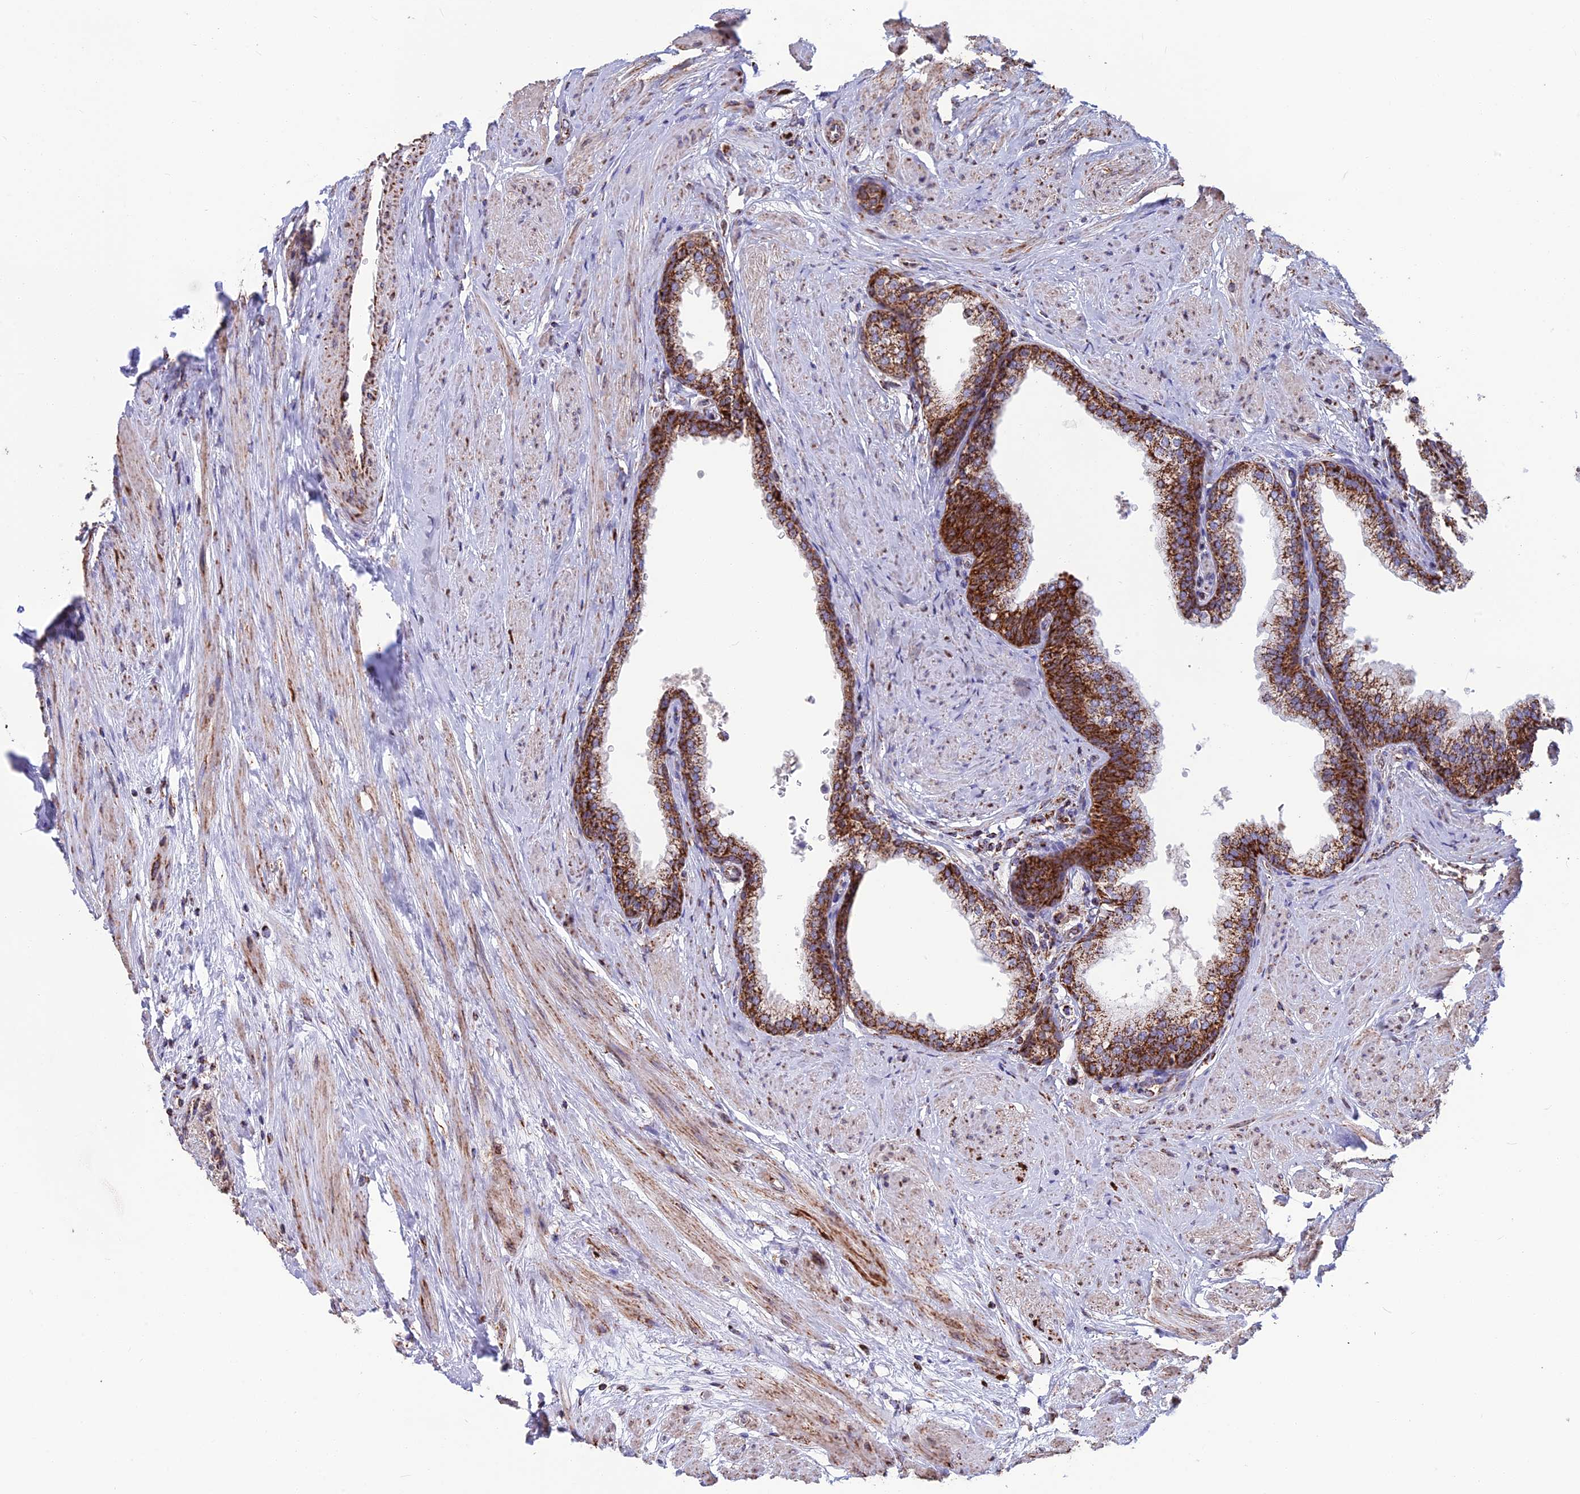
{"staining": {"intensity": "strong", "quantity": ">75%", "location": "cytoplasmic/membranous"}, "tissue": "prostate", "cell_type": "Glandular cells", "image_type": "normal", "snomed": [{"axis": "morphology", "description": "Normal tissue, NOS"}, {"axis": "morphology", "description": "Urothelial carcinoma, Low grade"}, {"axis": "topography", "description": "Urinary bladder"}, {"axis": "topography", "description": "Prostate"}], "caption": "Glandular cells exhibit strong cytoplasmic/membranous positivity in approximately >75% of cells in normal prostate.", "gene": "CS", "patient": {"sex": "male", "age": 60}}